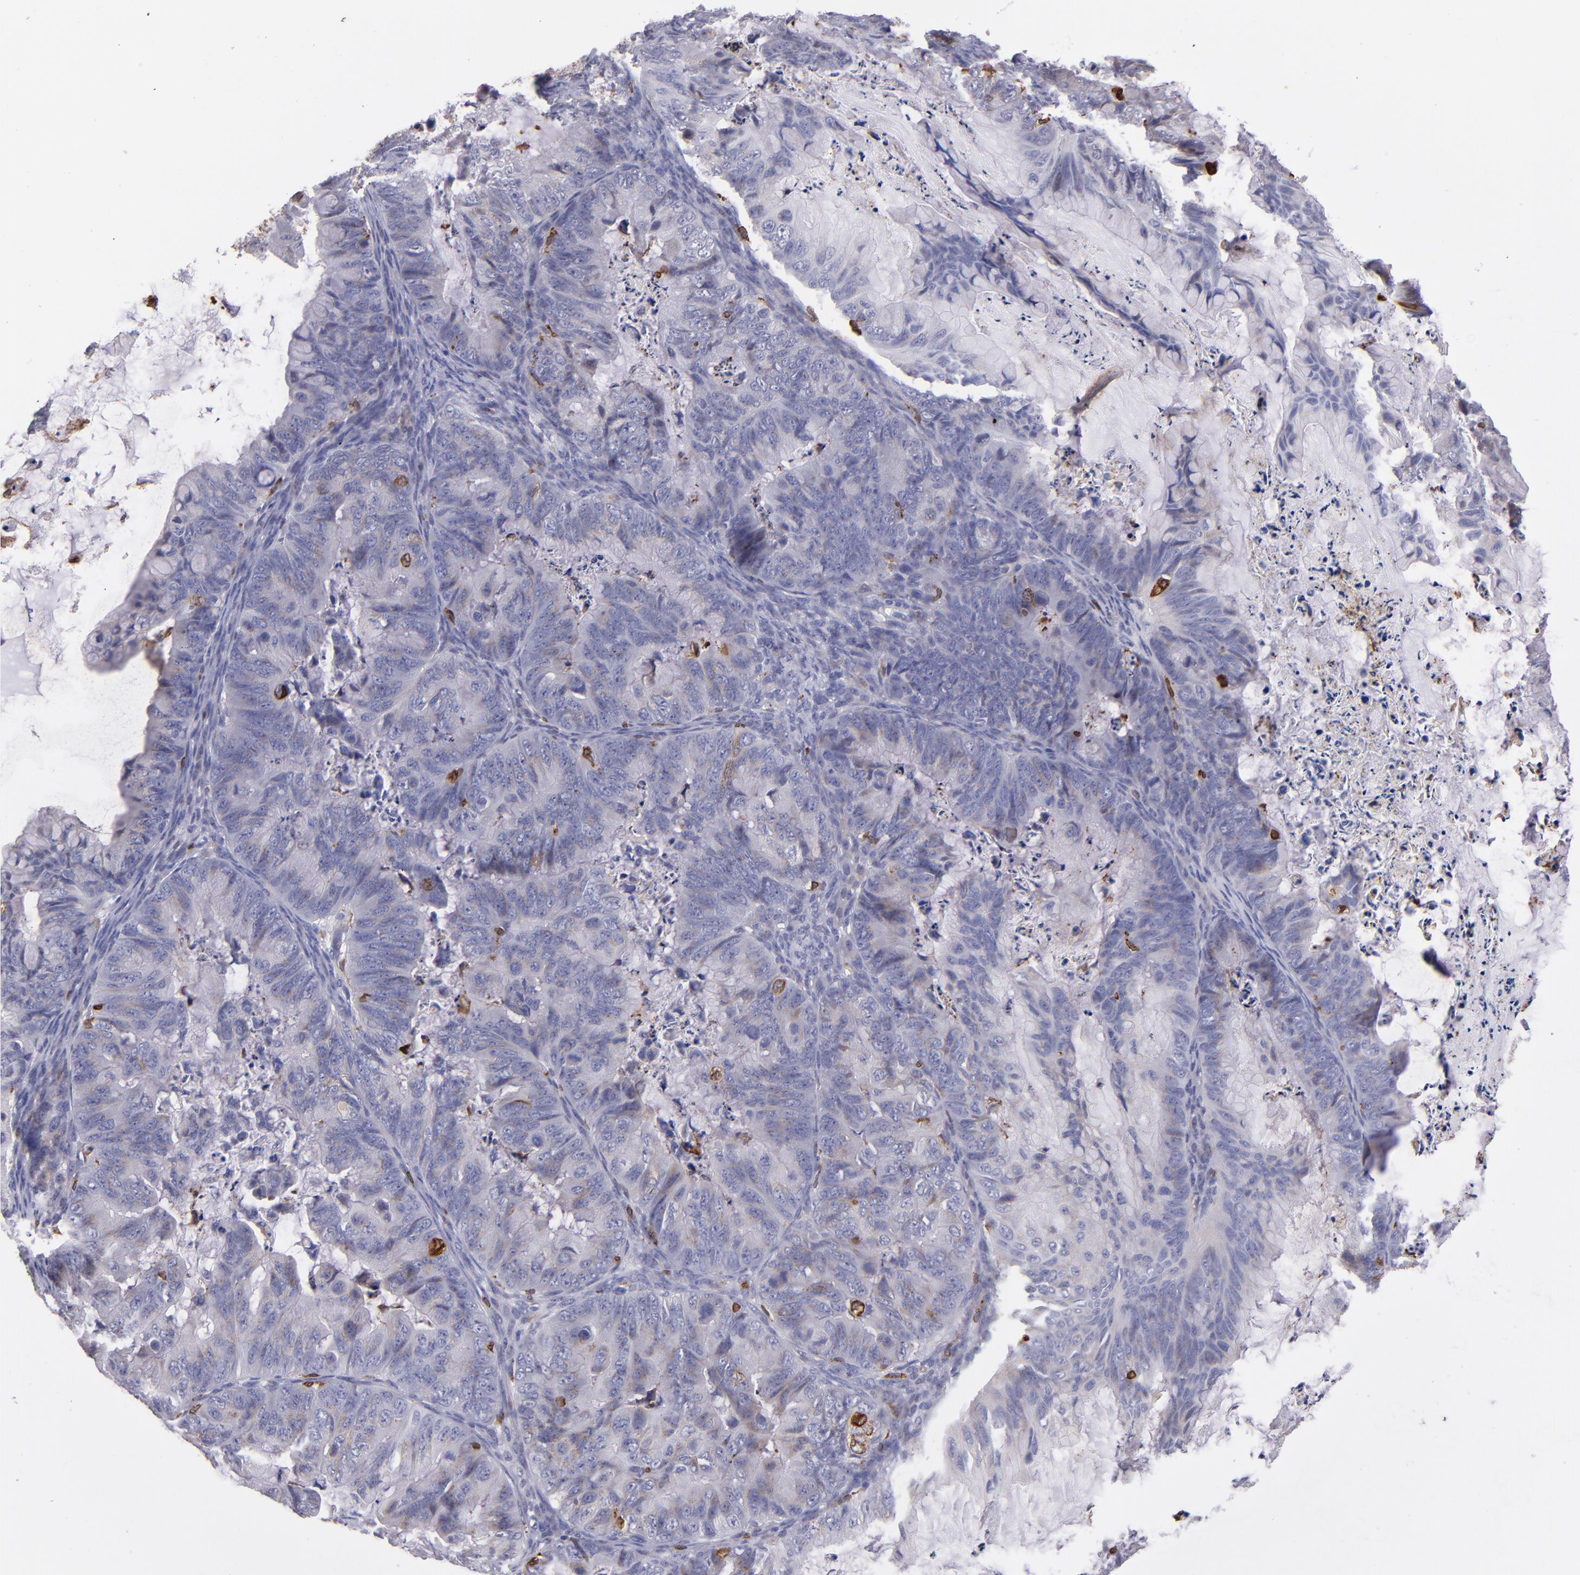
{"staining": {"intensity": "strong", "quantity": "<25%", "location": "cytoplasmic/membranous"}, "tissue": "ovarian cancer", "cell_type": "Tumor cells", "image_type": "cancer", "snomed": [{"axis": "morphology", "description": "Cystadenocarcinoma, mucinous, NOS"}, {"axis": "topography", "description": "Ovary"}], "caption": "Immunohistochemical staining of human ovarian cancer exhibits medium levels of strong cytoplasmic/membranous protein expression in approximately <25% of tumor cells.", "gene": "PTGS1", "patient": {"sex": "female", "age": 36}}